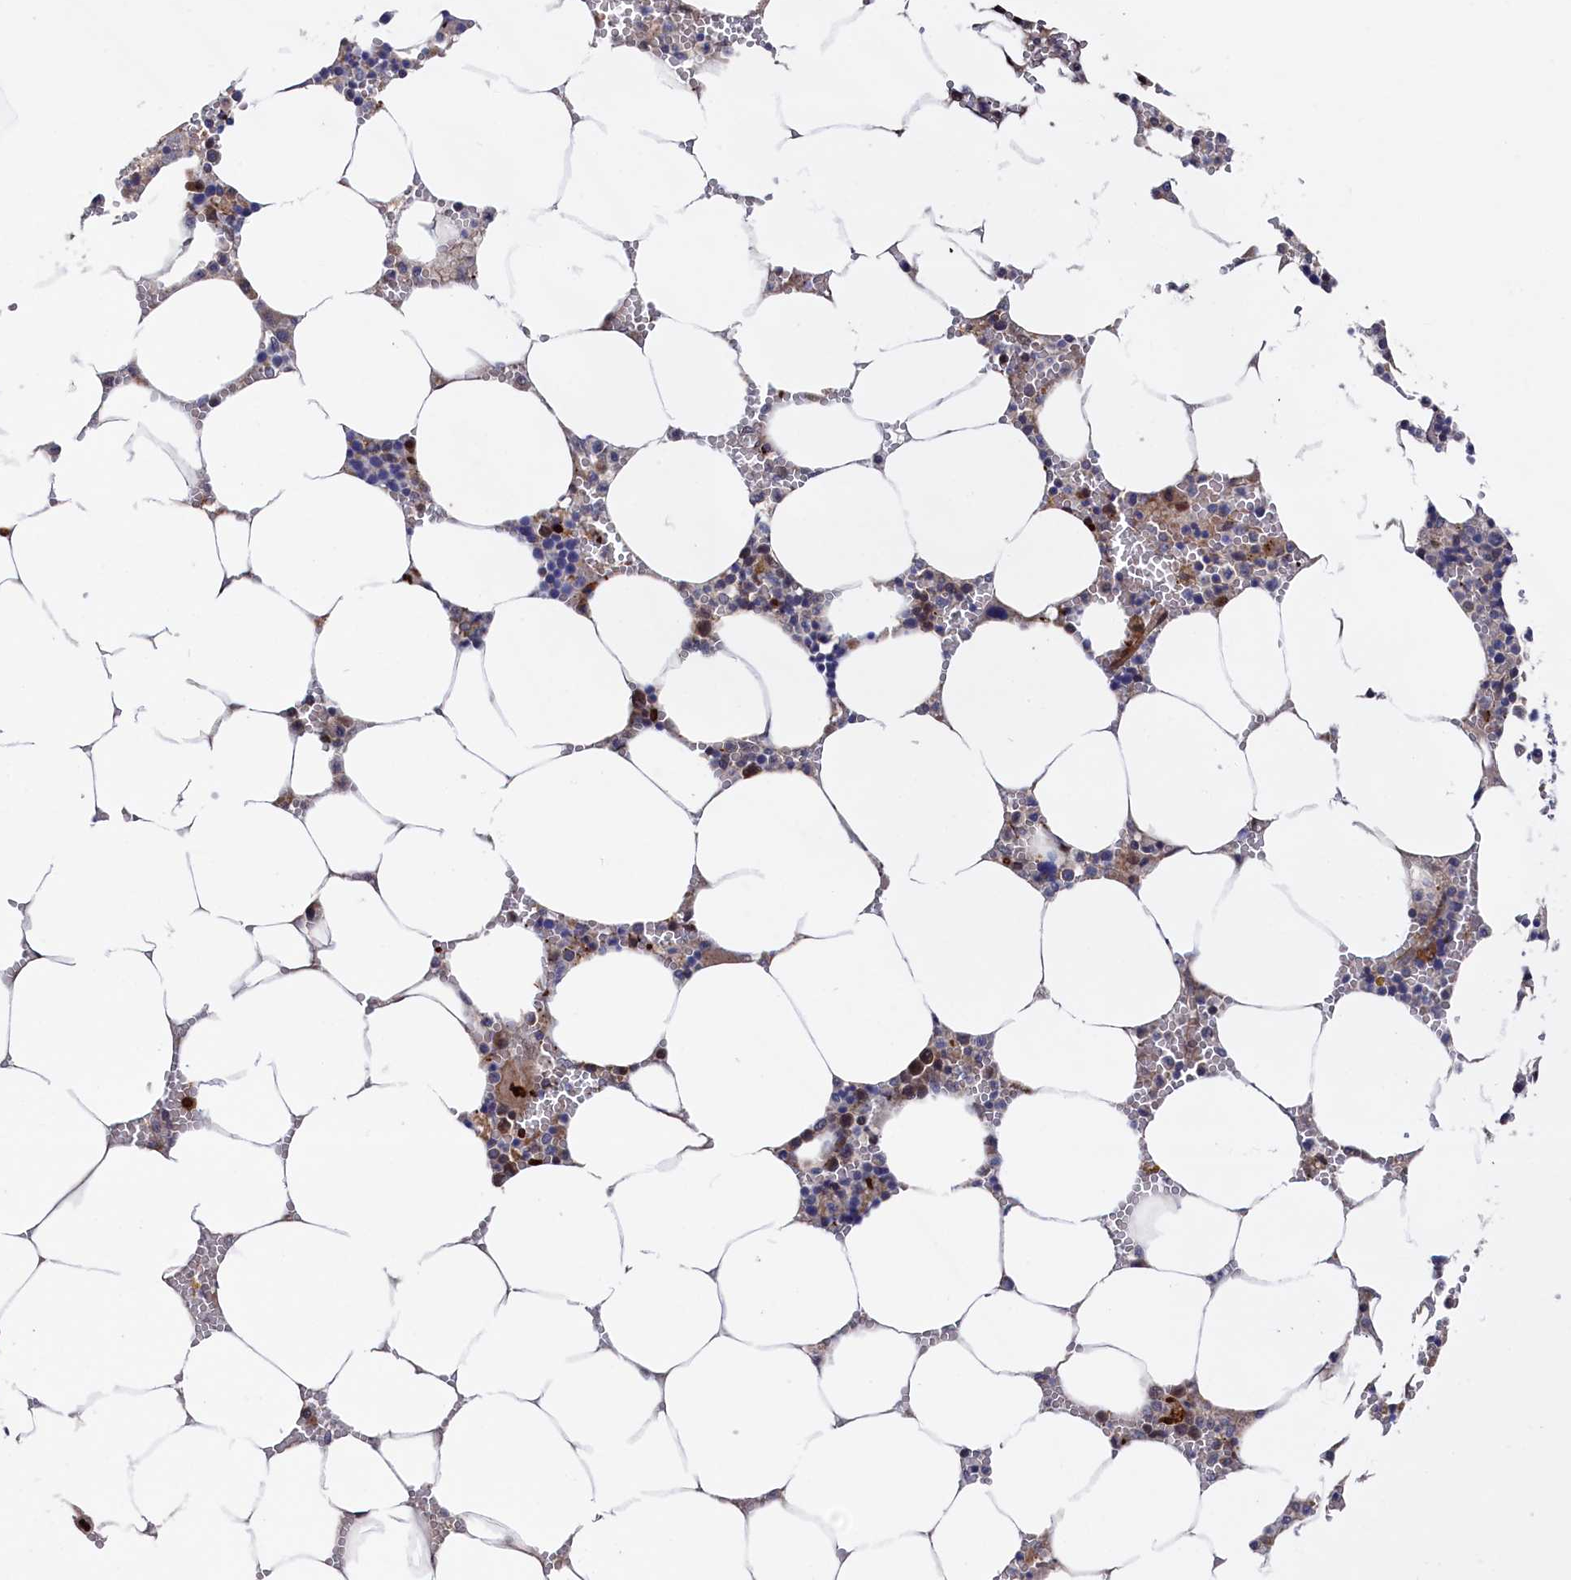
{"staining": {"intensity": "strong", "quantity": "<25%", "location": "cytoplasmic/membranous"}, "tissue": "bone marrow", "cell_type": "Hematopoietic cells", "image_type": "normal", "snomed": [{"axis": "morphology", "description": "Normal tissue, NOS"}, {"axis": "topography", "description": "Bone marrow"}], "caption": "Hematopoietic cells exhibit medium levels of strong cytoplasmic/membranous expression in approximately <25% of cells in normal bone marrow.", "gene": "ZNF891", "patient": {"sex": "male", "age": 70}}